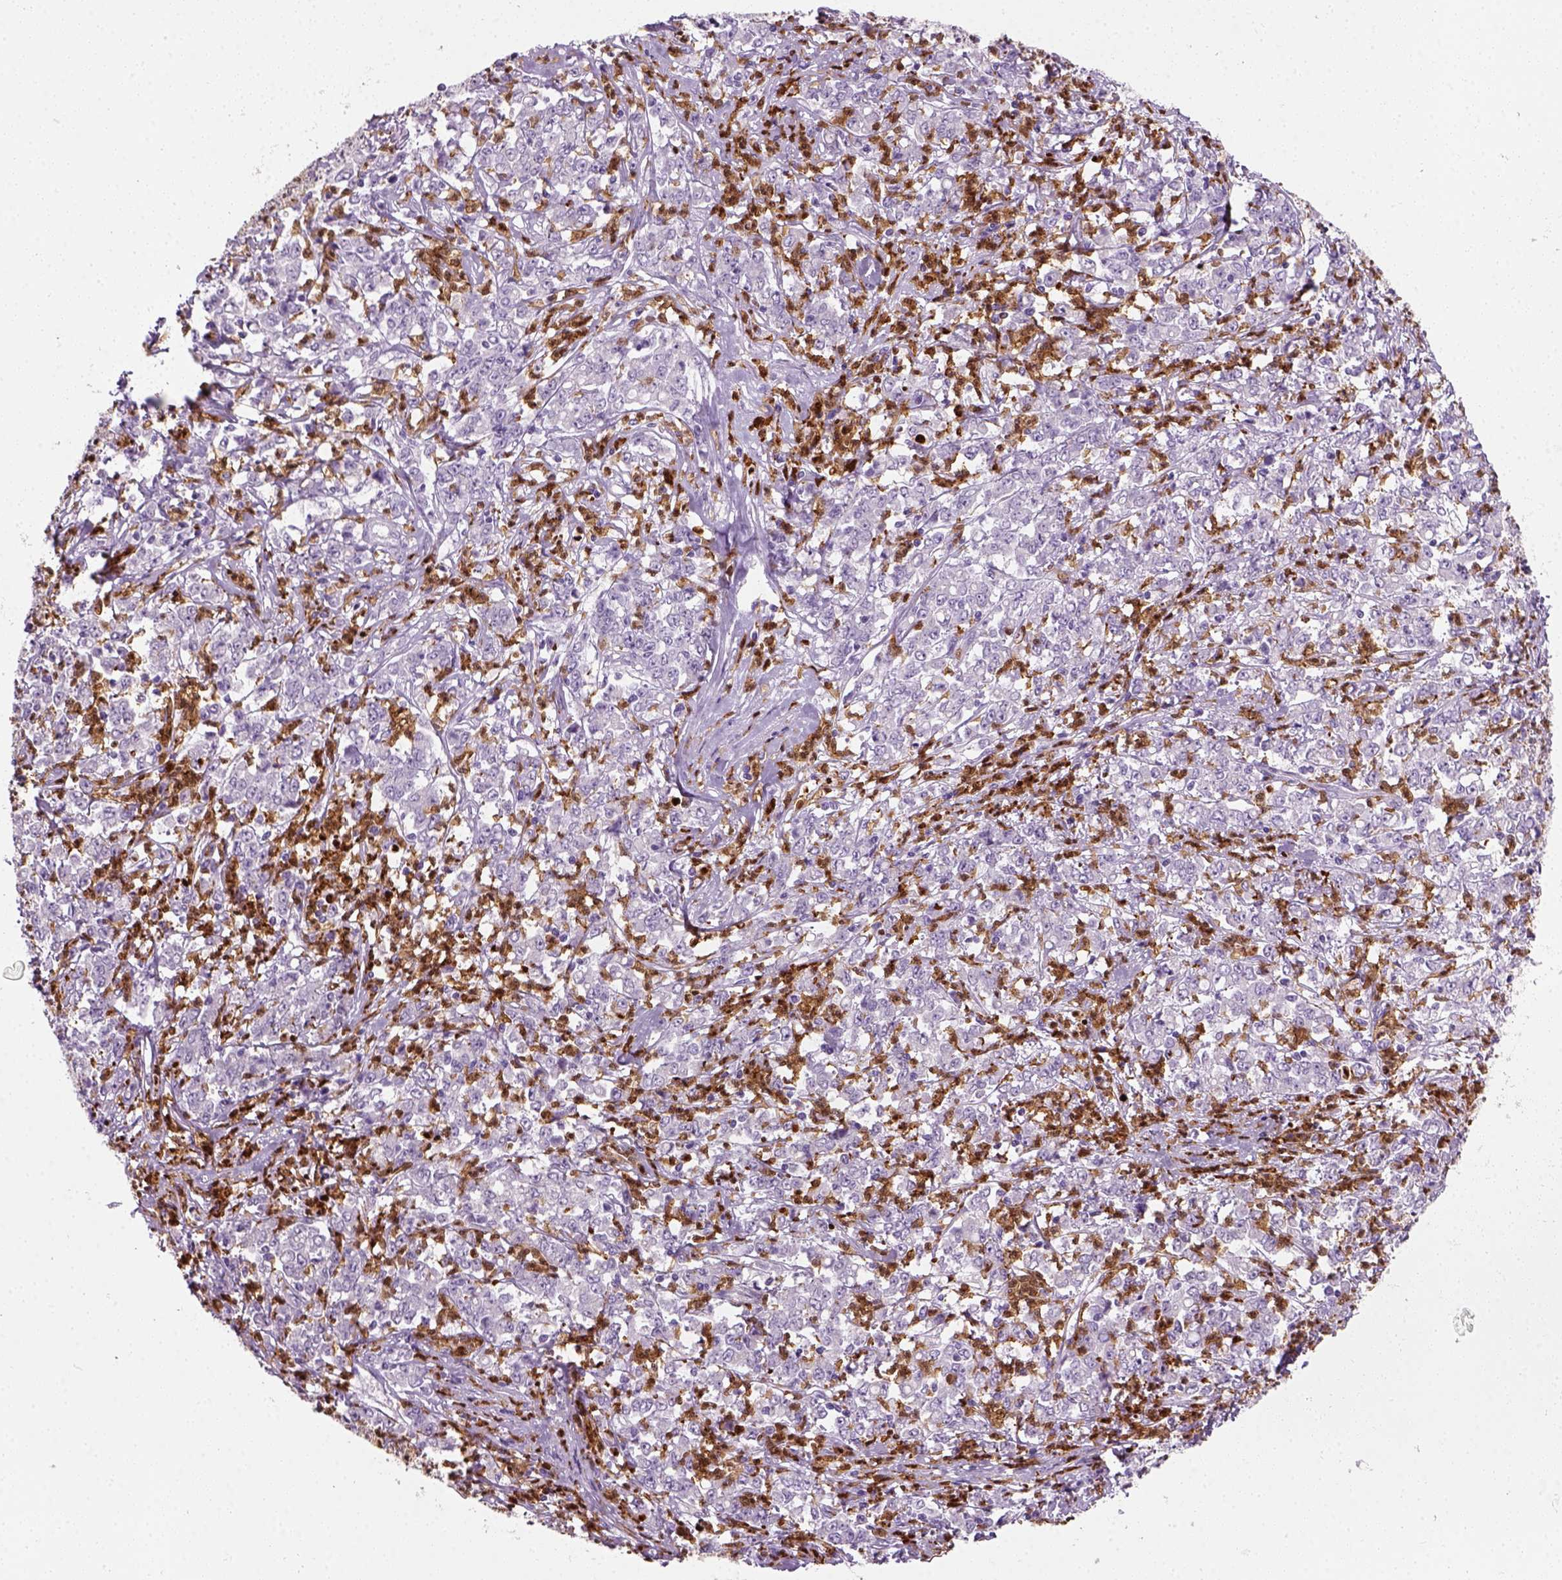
{"staining": {"intensity": "negative", "quantity": "none", "location": "none"}, "tissue": "stomach cancer", "cell_type": "Tumor cells", "image_type": "cancer", "snomed": [{"axis": "morphology", "description": "Adenocarcinoma, NOS"}, {"axis": "topography", "description": "Stomach, lower"}], "caption": "This histopathology image is of stomach cancer (adenocarcinoma) stained with IHC to label a protein in brown with the nuclei are counter-stained blue. There is no staining in tumor cells. The staining is performed using DAB (3,3'-diaminobenzidine) brown chromogen with nuclei counter-stained in using hematoxylin.", "gene": "IL4", "patient": {"sex": "female", "age": 71}}